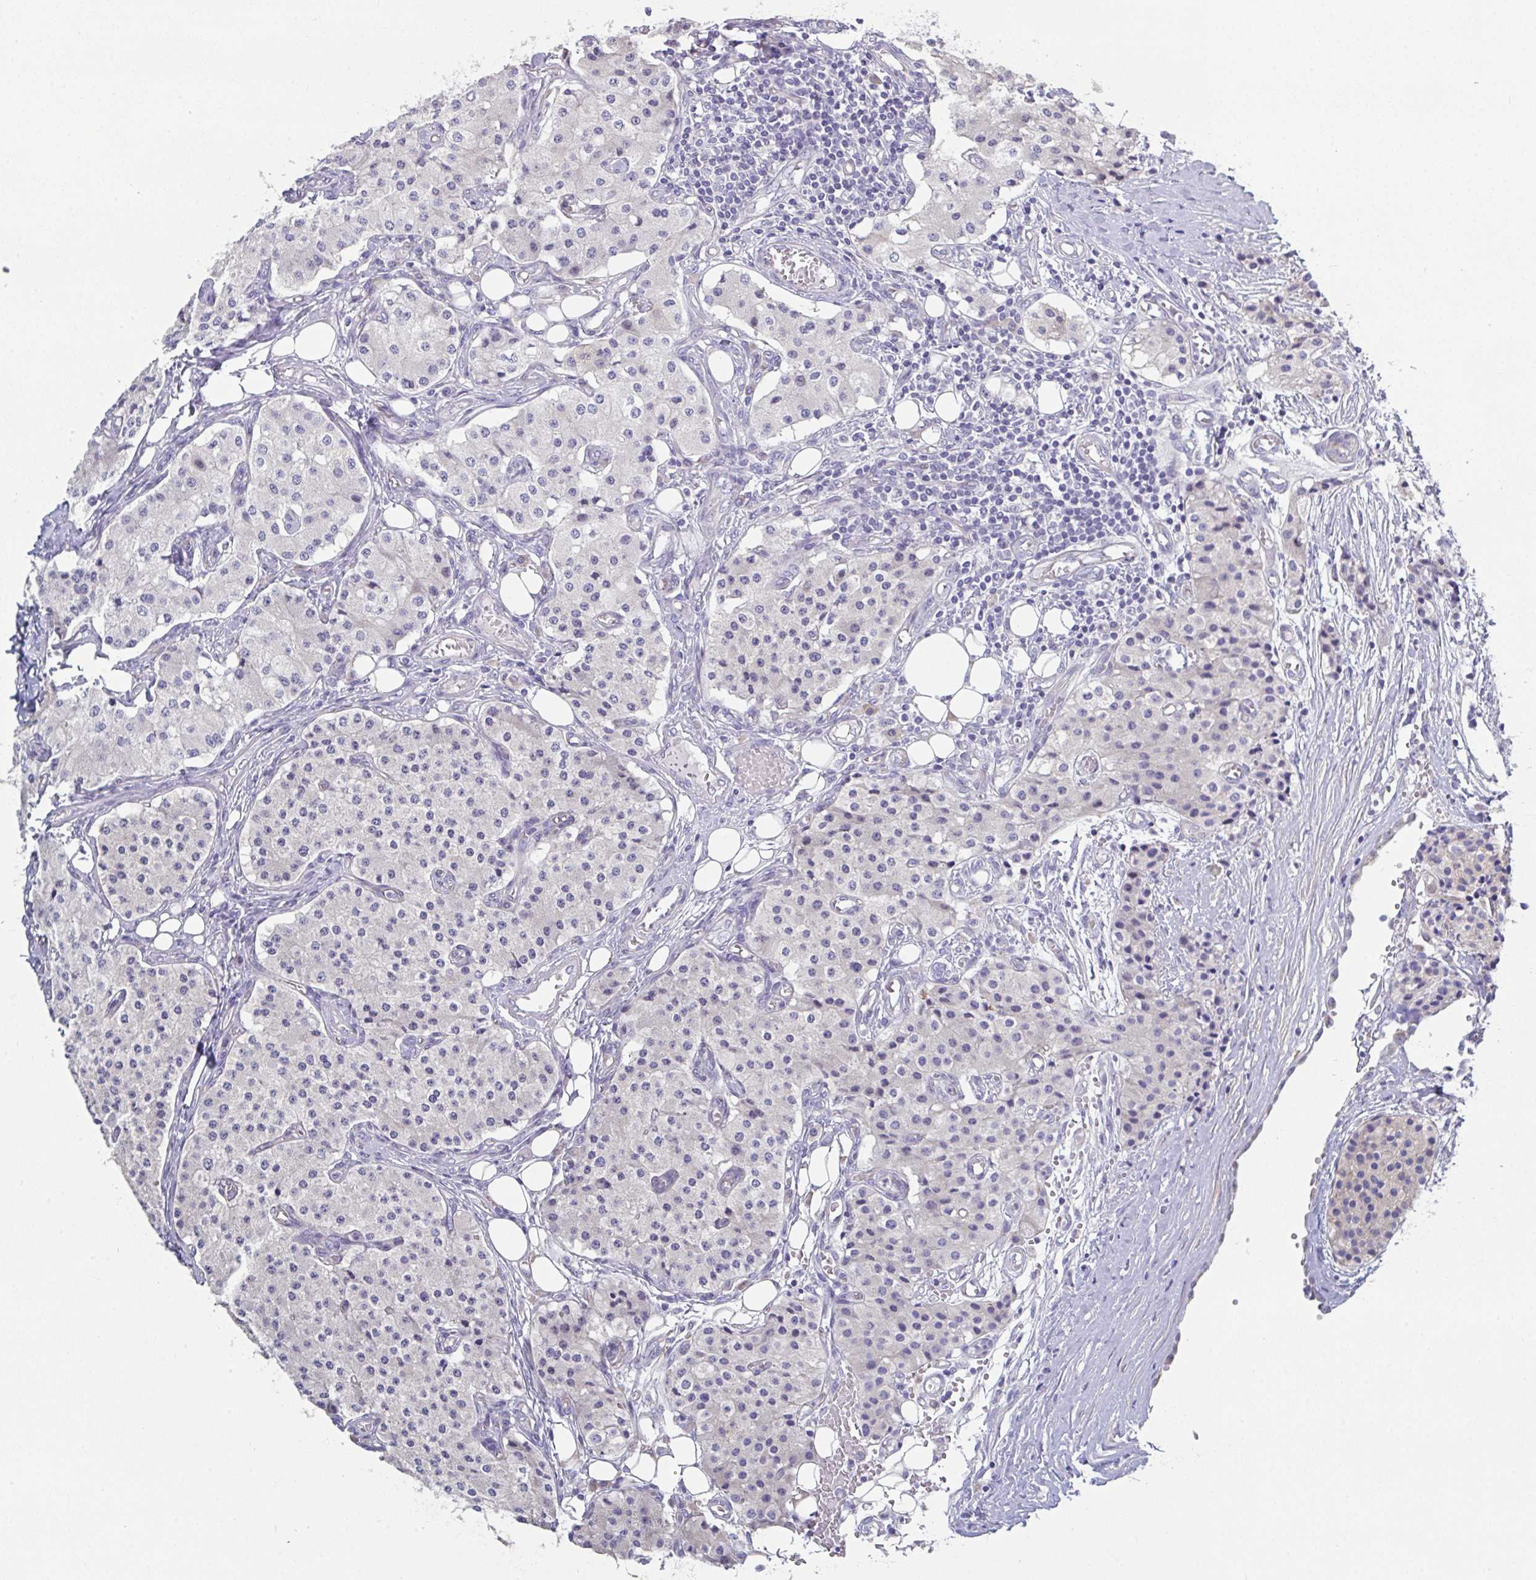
{"staining": {"intensity": "negative", "quantity": "none", "location": "none"}, "tissue": "carcinoid", "cell_type": "Tumor cells", "image_type": "cancer", "snomed": [{"axis": "morphology", "description": "Carcinoid, malignant, NOS"}, {"axis": "topography", "description": "Colon"}], "caption": "This micrograph is of carcinoid (malignant) stained with immunohistochemistry (IHC) to label a protein in brown with the nuclei are counter-stained blue. There is no expression in tumor cells.", "gene": "FBXO47", "patient": {"sex": "female", "age": 52}}